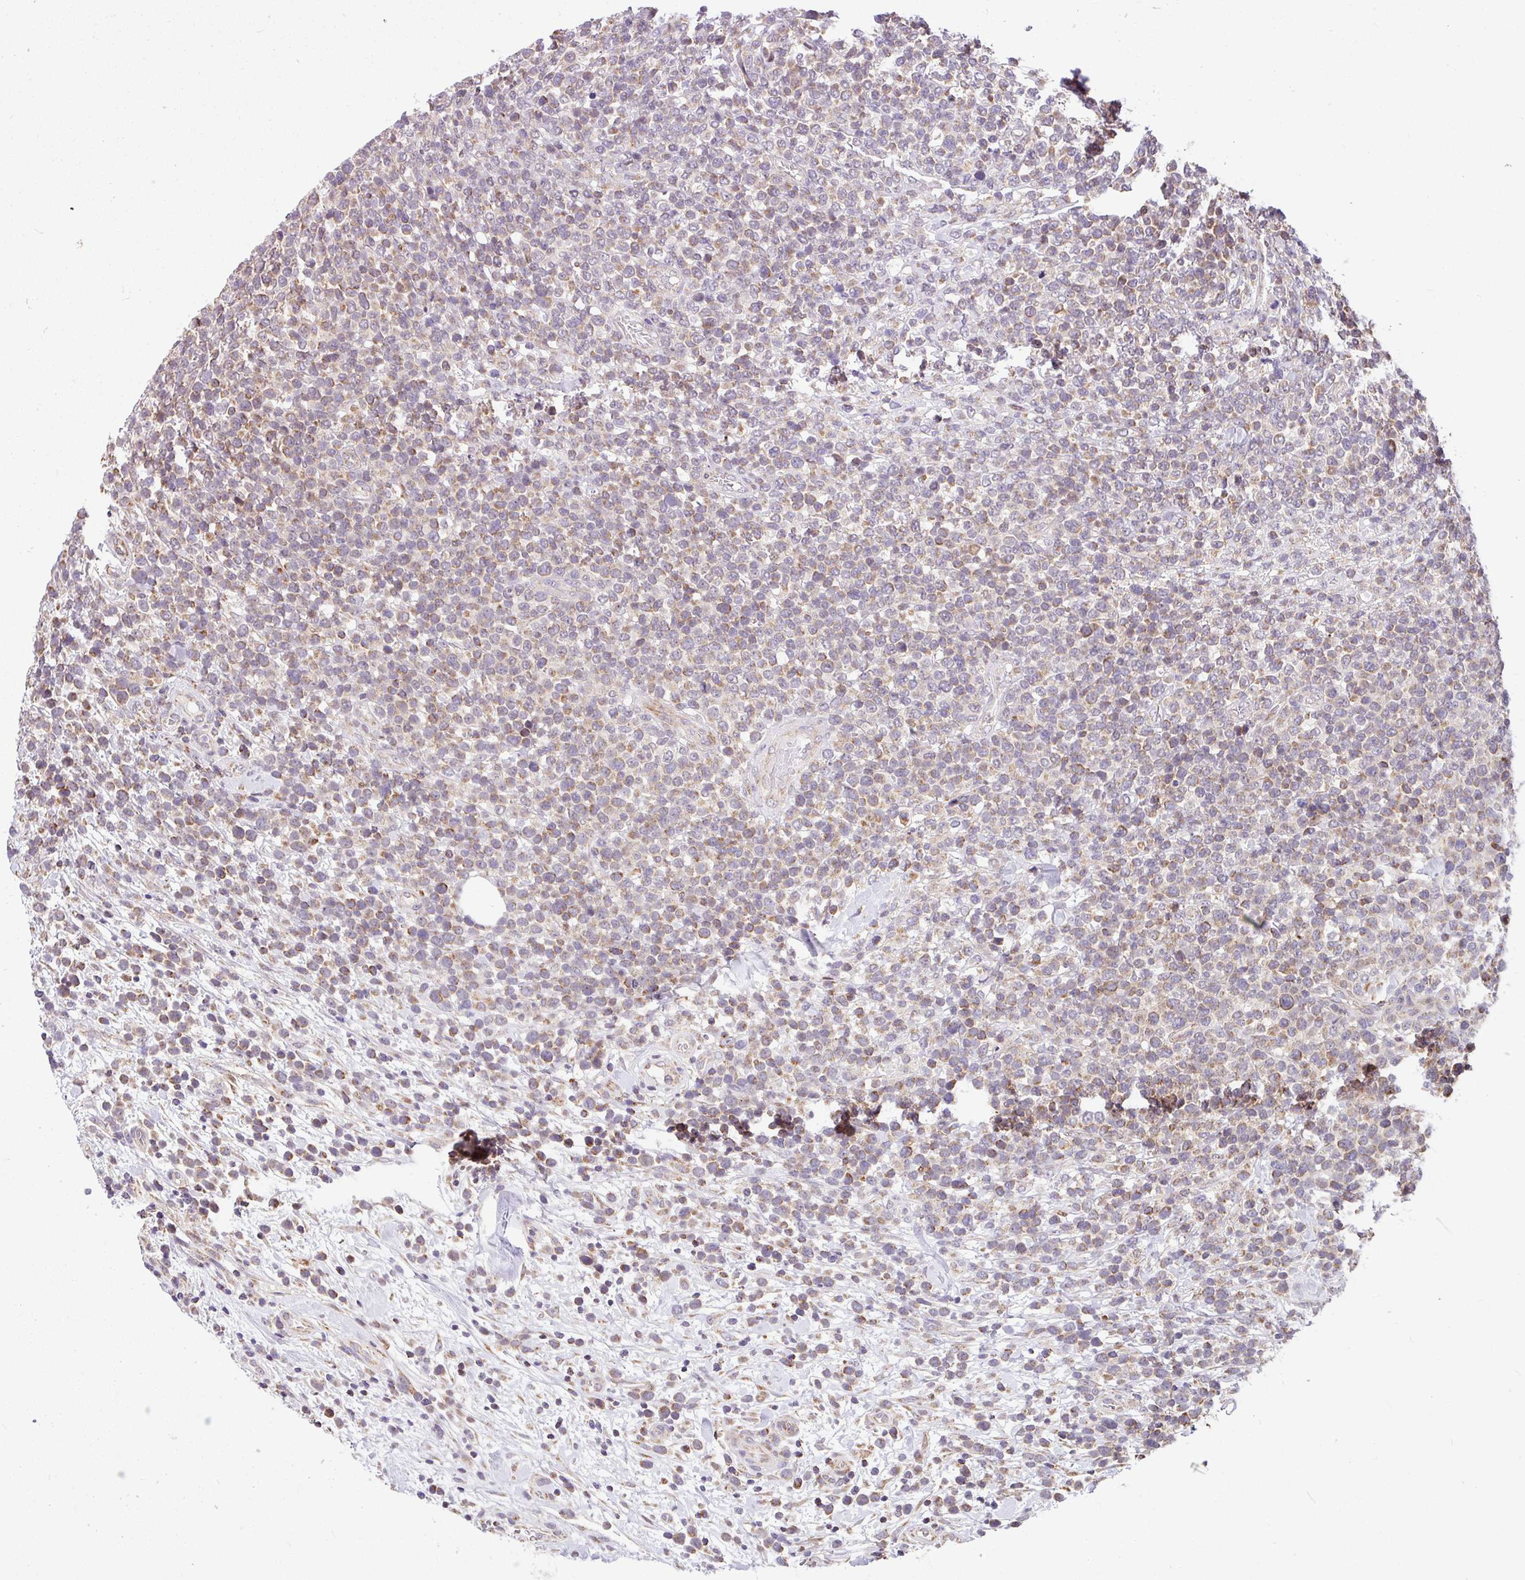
{"staining": {"intensity": "moderate", "quantity": "25%-75%", "location": "cytoplasmic/membranous"}, "tissue": "lymphoma", "cell_type": "Tumor cells", "image_type": "cancer", "snomed": [{"axis": "morphology", "description": "Malignant lymphoma, non-Hodgkin's type, High grade"}, {"axis": "topography", "description": "Soft tissue"}], "caption": "High-grade malignant lymphoma, non-Hodgkin's type stained with immunohistochemistry (IHC) exhibits moderate cytoplasmic/membranous expression in about 25%-75% of tumor cells.", "gene": "SARS2", "patient": {"sex": "female", "age": 56}}